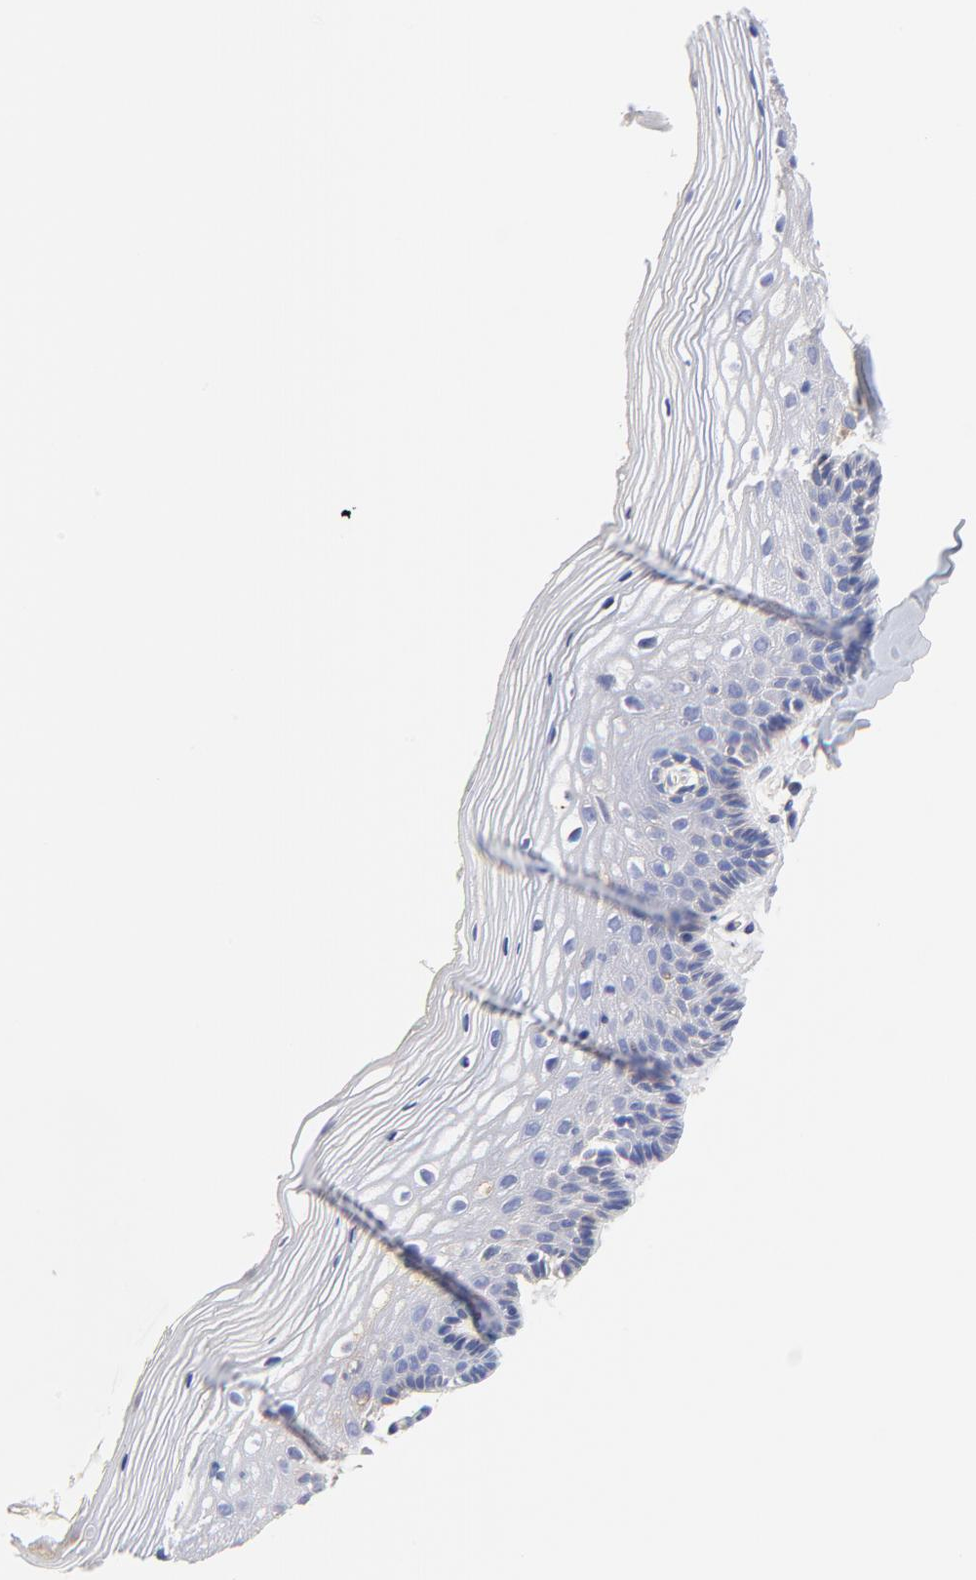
{"staining": {"intensity": "weak", "quantity": "<25%", "location": "cytoplasmic/membranous"}, "tissue": "vagina", "cell_type": "Squamous epithelial cells", "image_type": "normal", "snomed": [{"axis": "morphology", "description": "Normal tissue, NOS"}, {"axis": "topography", "description": "Vagina"}], "caption": "Immunohistochemistry (IHC) of benign vagina reveals no staining in squamous epithelial cells.", "gene": "IGLV3", "patient": {"sex": "female", "age": 46}}